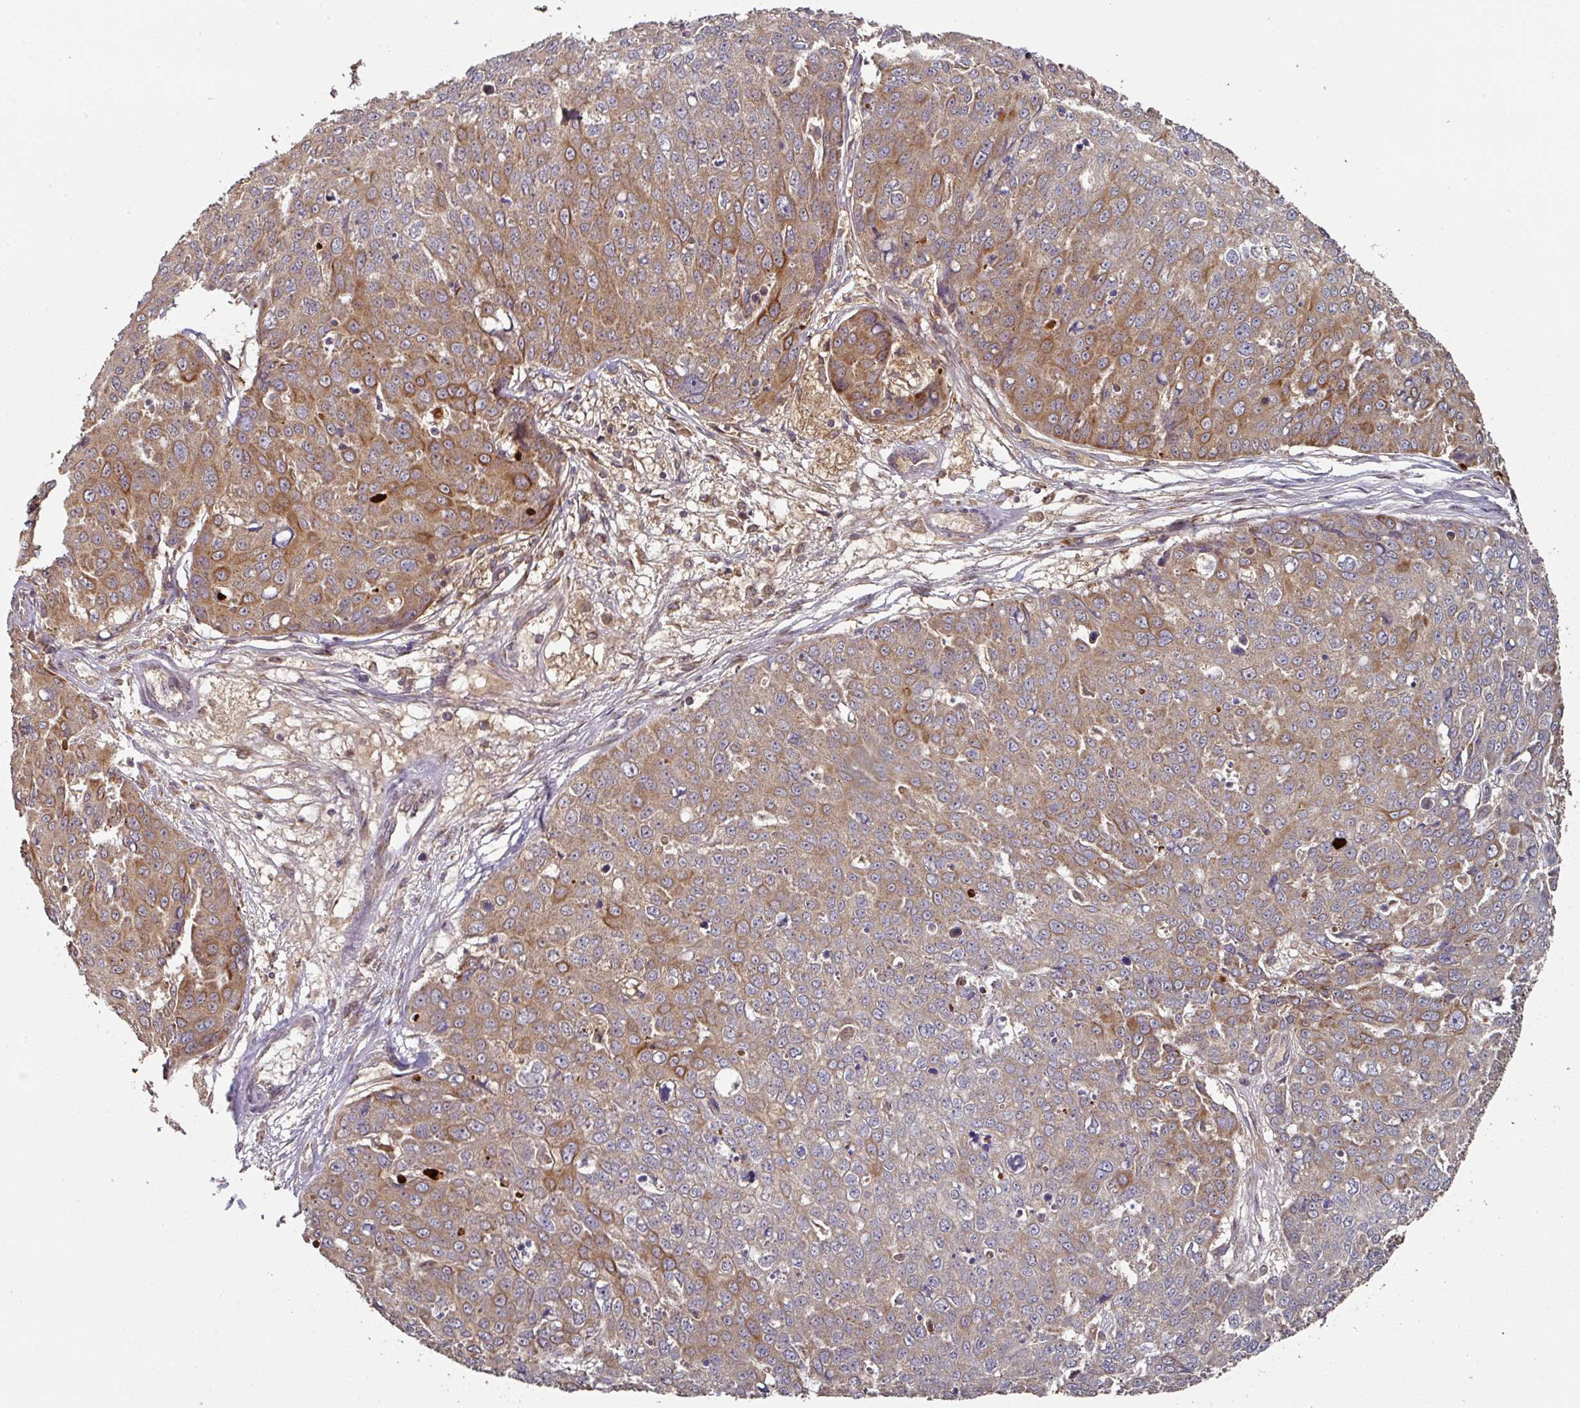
{"staining": {"intensity": "moderate", "quantity": "25%-75%", "location": "cytoplasmic/membranous"}, "tissue": "skin cancer", "cell_type": "Tumor cells", "image_type": "cancer", "snomed": [{"axis": "morphology", "description": "Squamous cell carcinoma, NOS"}, {"axis": "topography", "description": "Skin"}], "caption": "Immunohistochemical staining of squamous cell carcinoma (skin) shows medium levels of moderate cytoplasmic/membranous expression in approximately 25%-75% of tumor cells. The staining is performed using DAB (3,3'-diaminobenzidine) brown chromogen to label protein expression. The nuclei are counter-stained blue using hematoxylin.", "gene": "DNAJC7", "patient": {"sex": "male", "age": 71}}